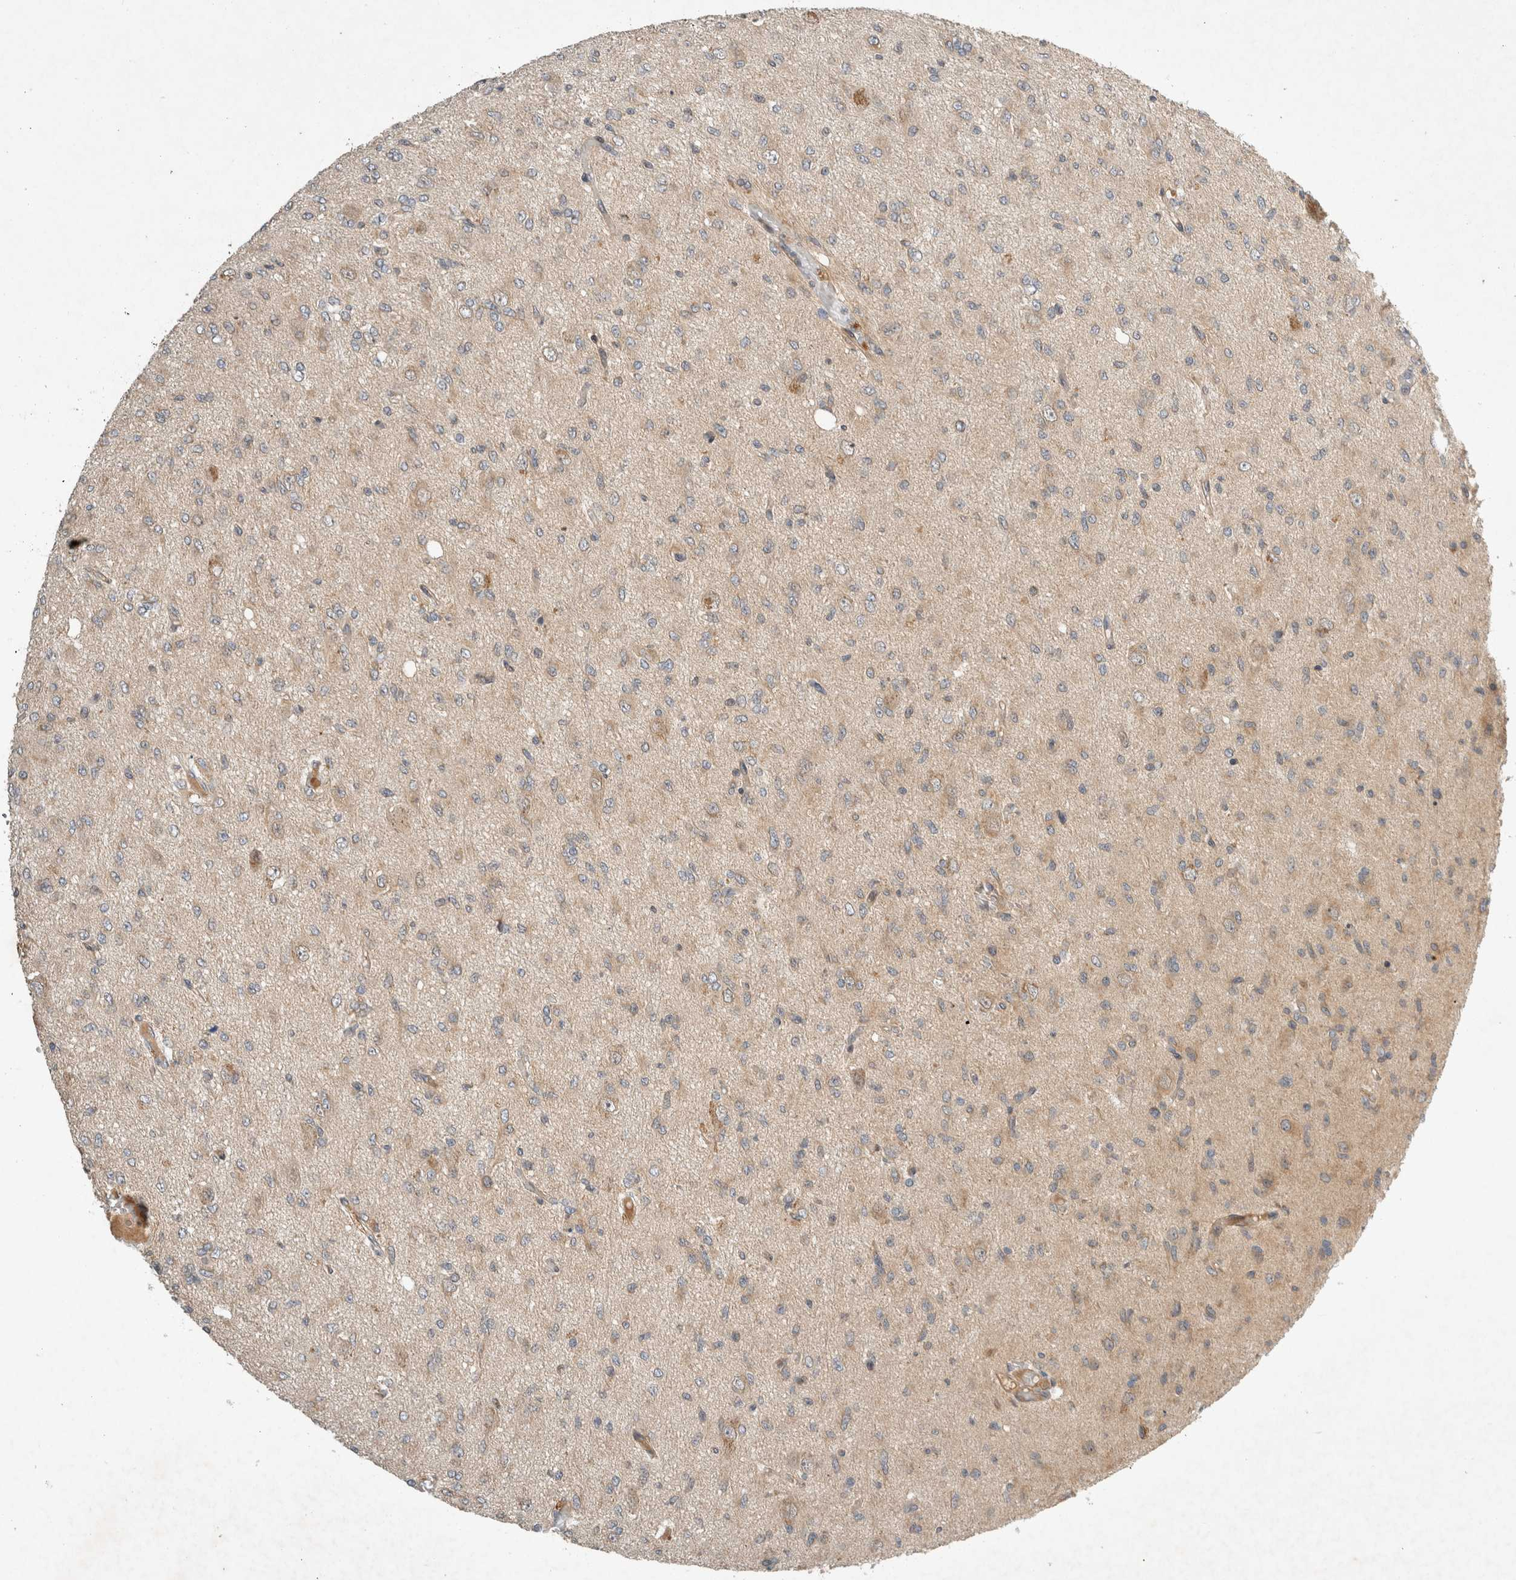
{"staining": {"intensity": "weak", "quantity": "25%-75%", "location": "cytoplasmic/membranous"}, "tissue": "glioma", "cell_type": "Tumor cells", "image_type": "cancer", "snomed": [{"axis": "morphology", "description": "Glioma, malignant, High grade"}, {"axis": "topography", "description": "Brain"}], "caption": "This micrograph exhibits immunohistochemistry staining of human malignant glioma (high-grade), with low weak cytoplasmic/membranous positivity in about 25%-75% of tumor cells.", "gene": "ARMC9", "patient": {"sex": "female", "age": 59}}